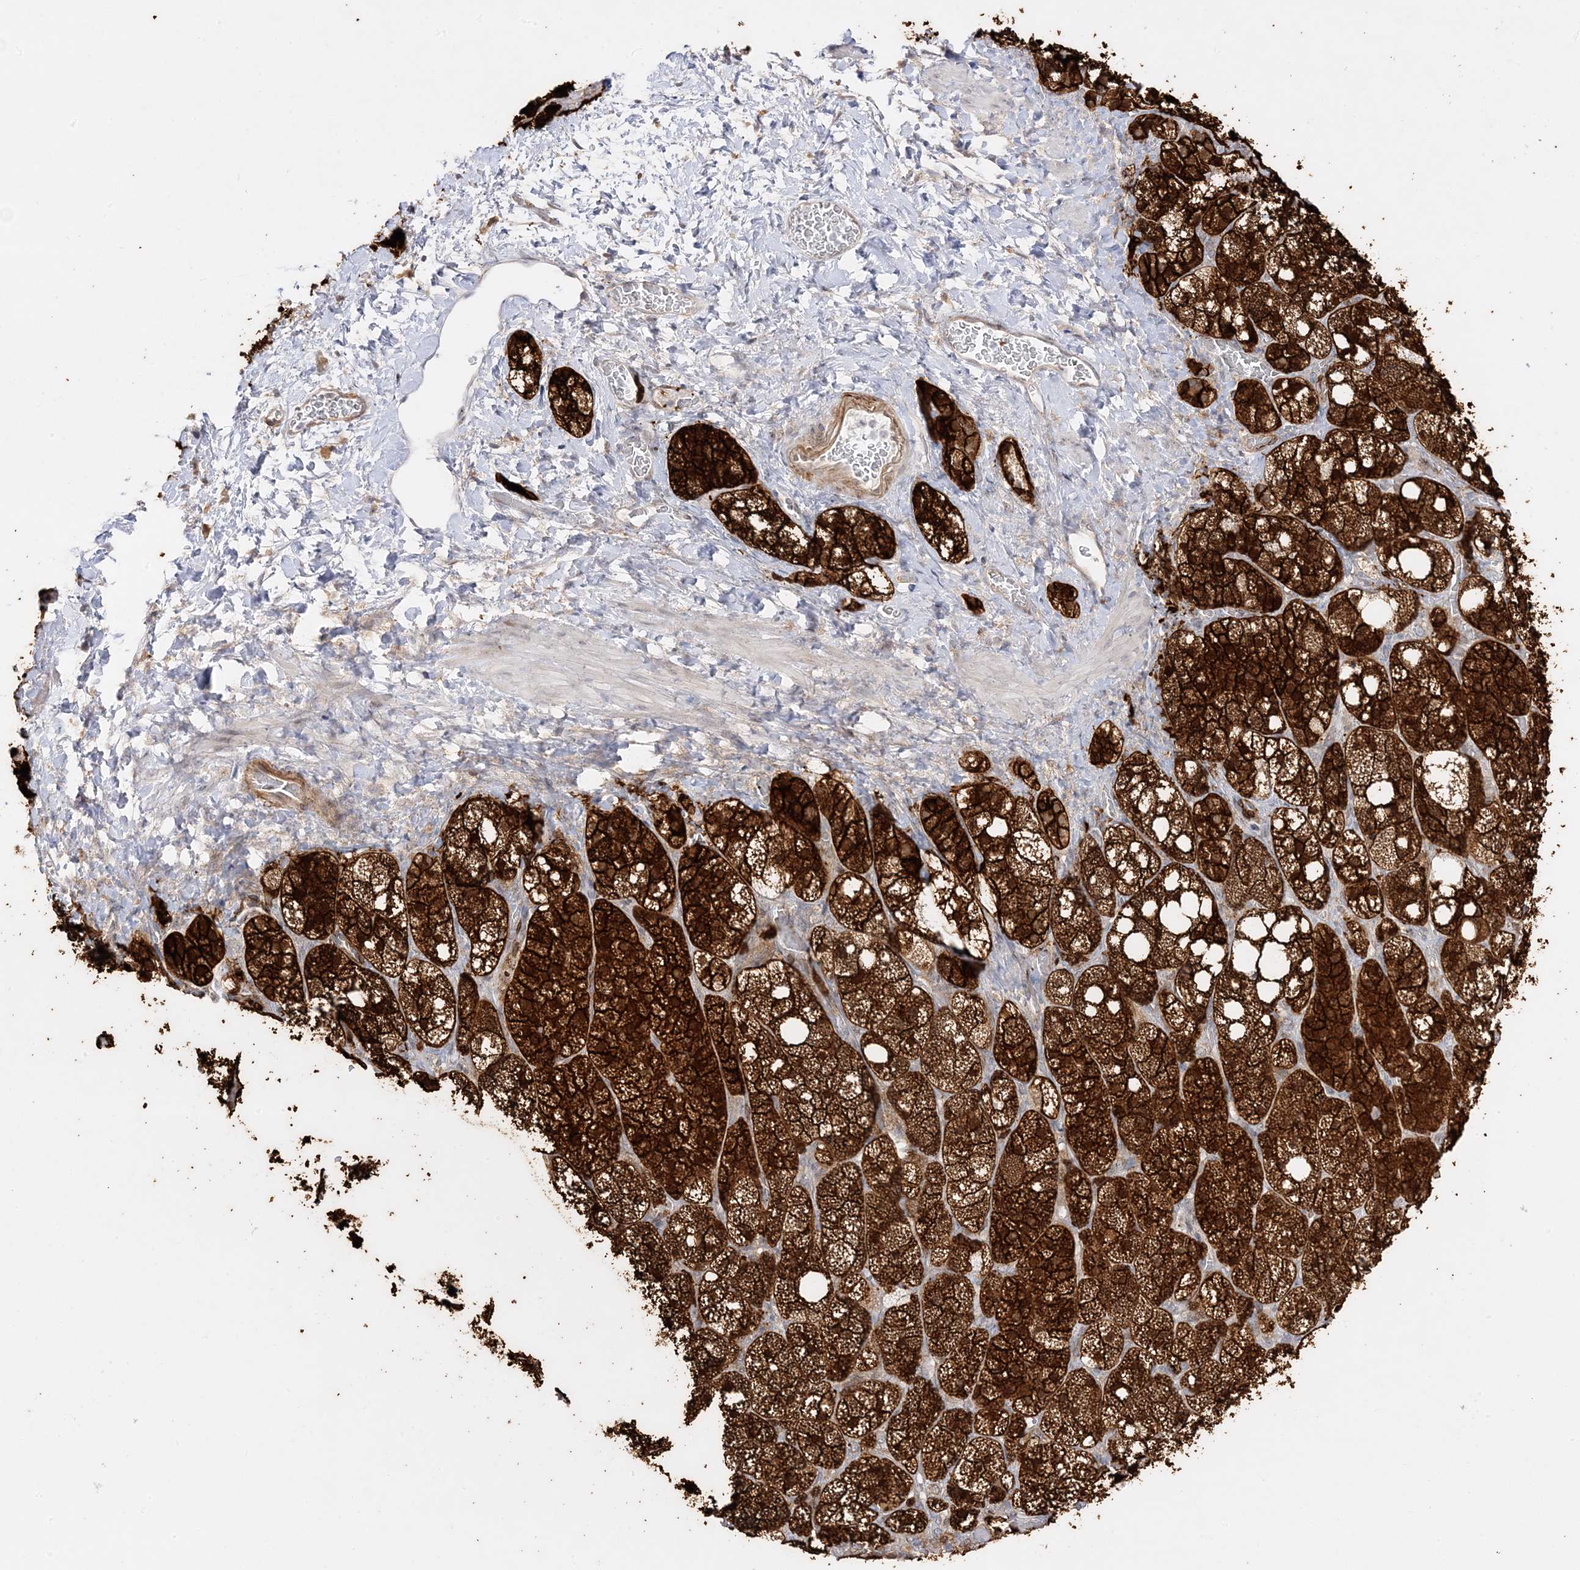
{"staining": {"intensity": "strong", "quantity": ">75%", "location": "cytoplasmic/membranous"}, "tissue": "adrenal gland", "cell_type": "Glandular cells", "image_type": "normal", "snomed": [{"axis": "morphology", "description": "Normal tissue, NOS"}, {"axis": "topography", "description": "Adrenal gland"}], "caption": "DAB immunohistochemical staining of normal adrenal gland reveals strong cytoplasmic/membranous protein positivity in approximately >75% of glandular cells.", "gene": "C2CD2", "patient": {"sex": "male", "age": 61}}